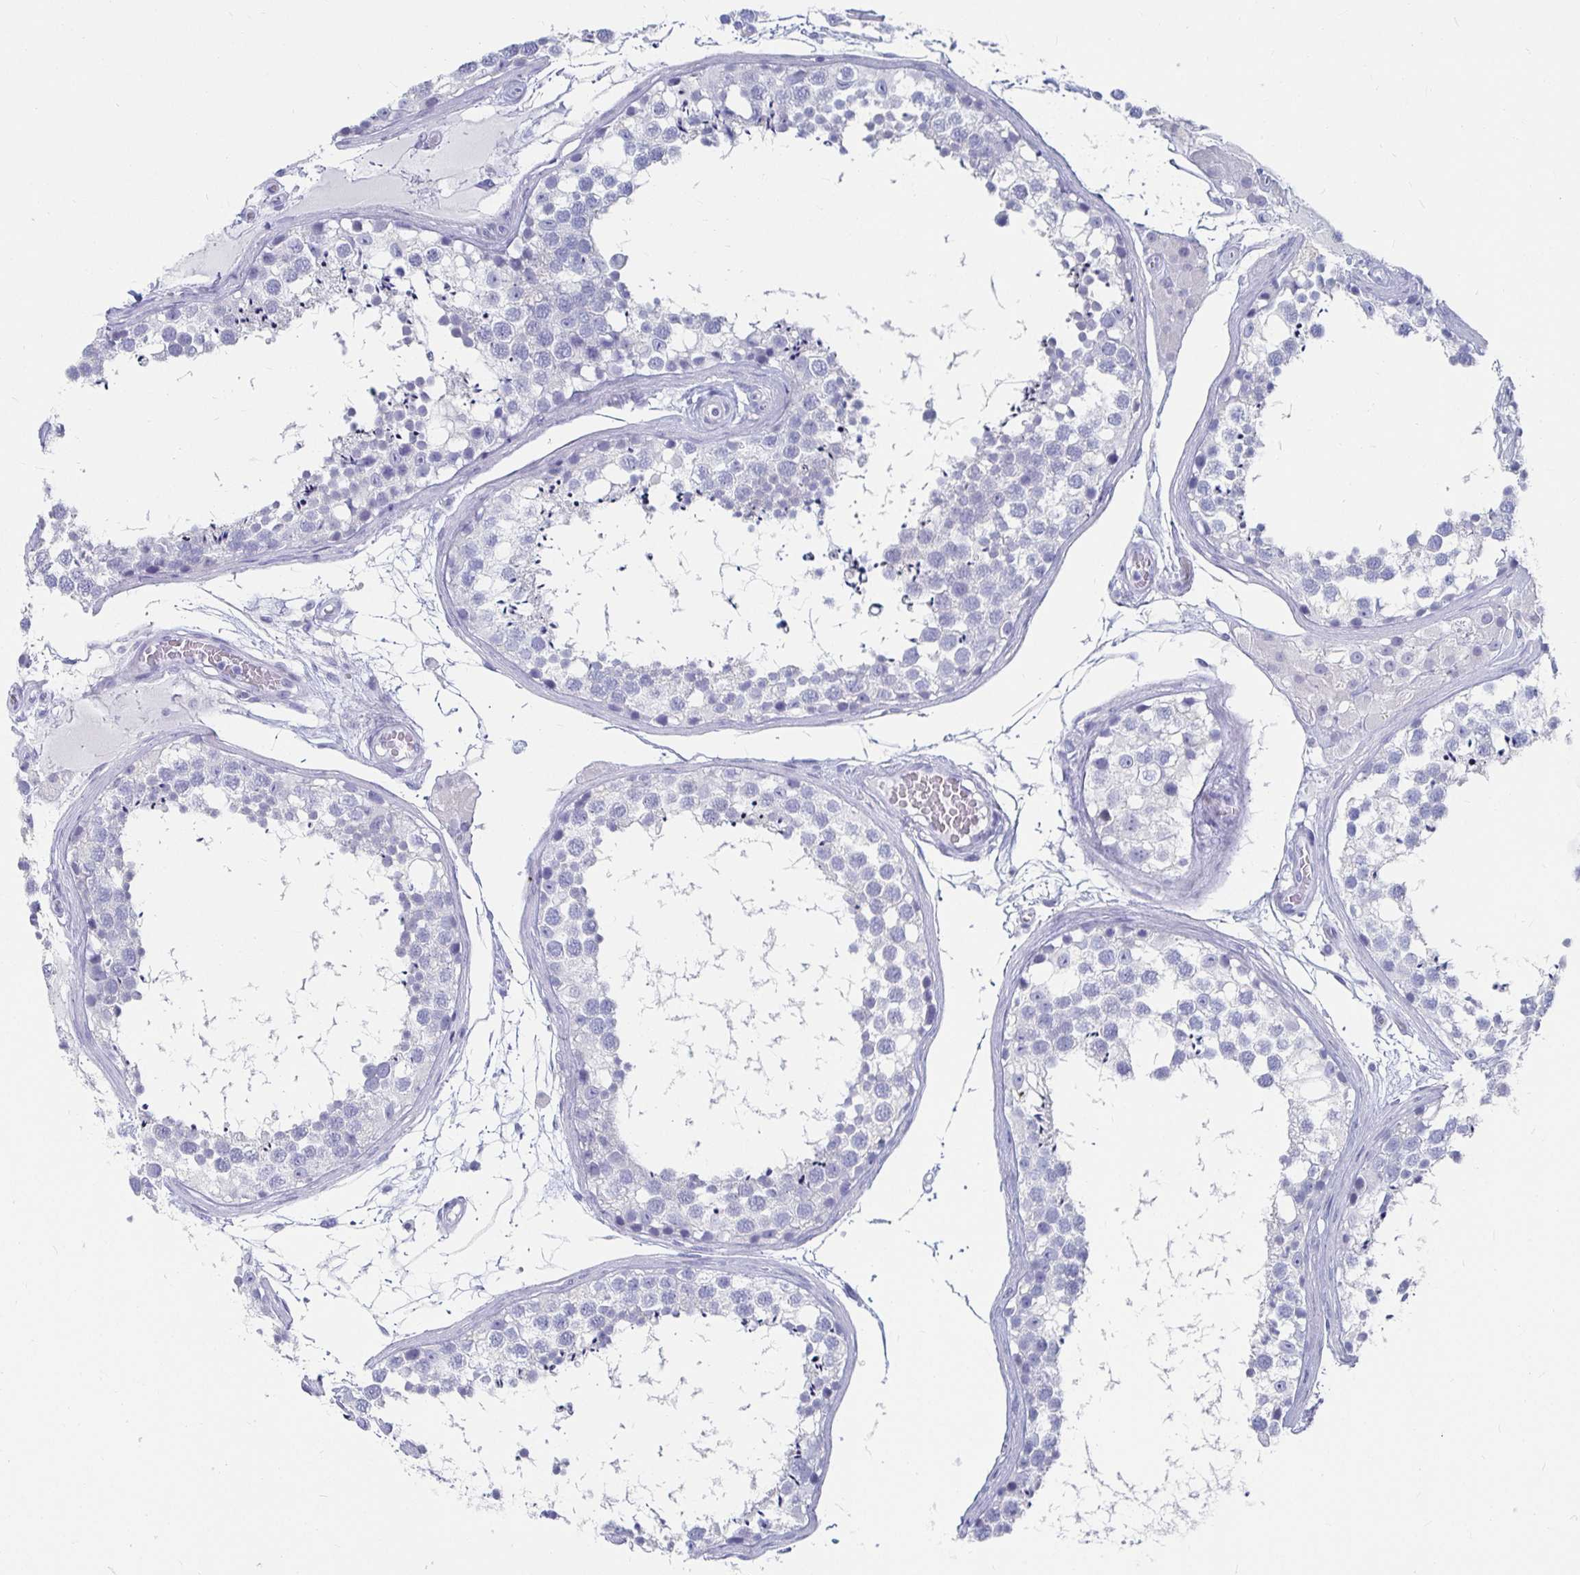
{"staining": {"intensity": "negative", "quantity": "none", "location": "none"}, "tissue": "testis", "cell_type": "Cells in seminiferous ducts", "image_type": "normal", "snomed": [{"axis": "morphology", "description": "Normal tissue, NOS"}, {"axis": "morphology", "description": "Seminoma, NOS"}, {"axis": "topography", "description": "Testis"}], "caption": "High magnification brightfield microscopy of normal testis stained with DAB (brown) and counterstained with hematoxylin (blue): cells in seminiferous ducts show no significant expression.", "gene": "CA9", "patient": {"sex": "male", "age": 65}}